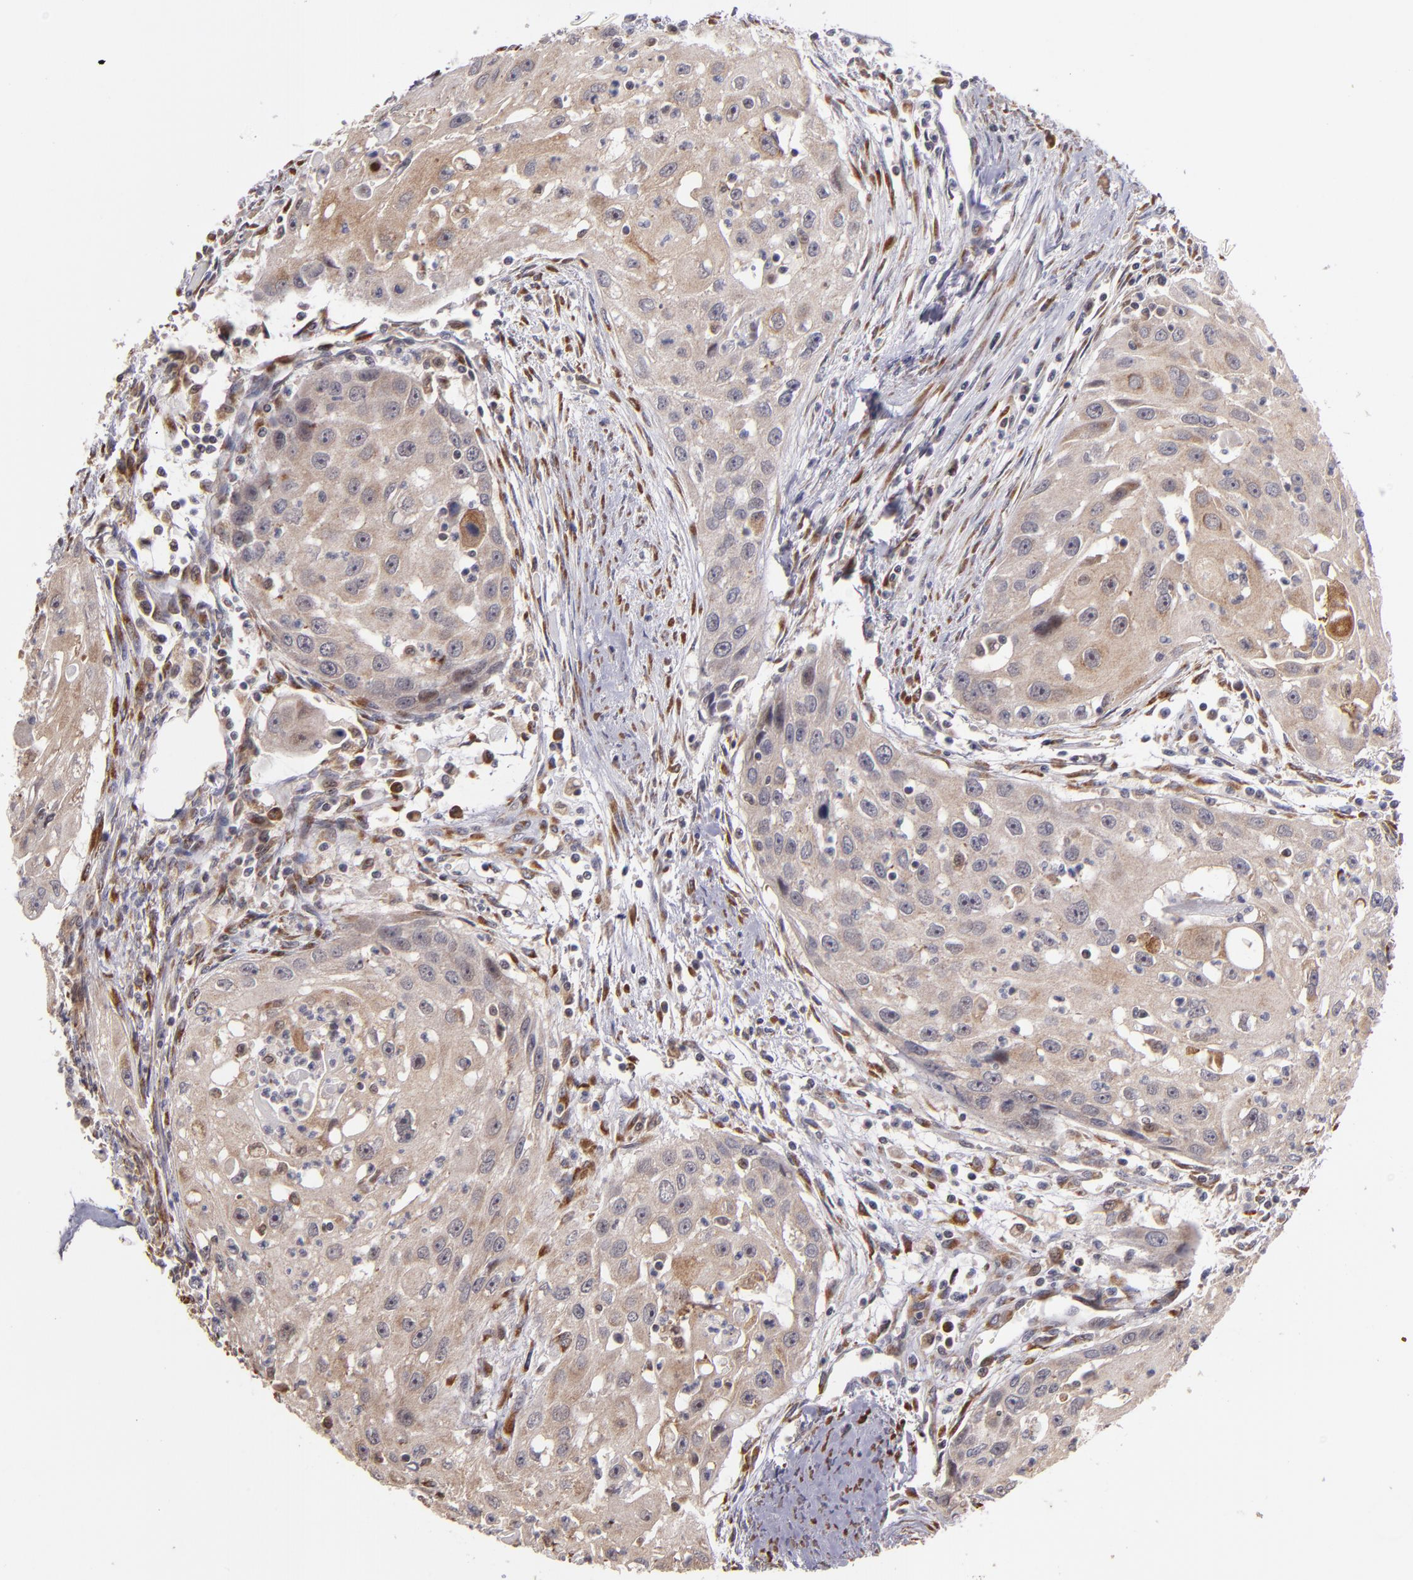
{"staining": {"intensity": "weak", "quantity": ">75%", "location": "cytoplasmic/membranous"}, "tissue": "head and neck cancer", "cell_type": "Tumor cells", "image_type": "cancer", "snomed": [{"axis": "morphology", "description": "Squamous cell carcinoma, NOS"}, {"axis": "topography", "description": "Head-Neck"}], "caption": "This photomicrograph reveals immunohistochemistry (IHC) staining of head and neck cancer (squamous cell carcinoma), with low weak cytoplasmic/membranous staining in approximately >75% of tumor cells.", "gene": "CASP1", "patient": {"sex": "male", "age": 64}}